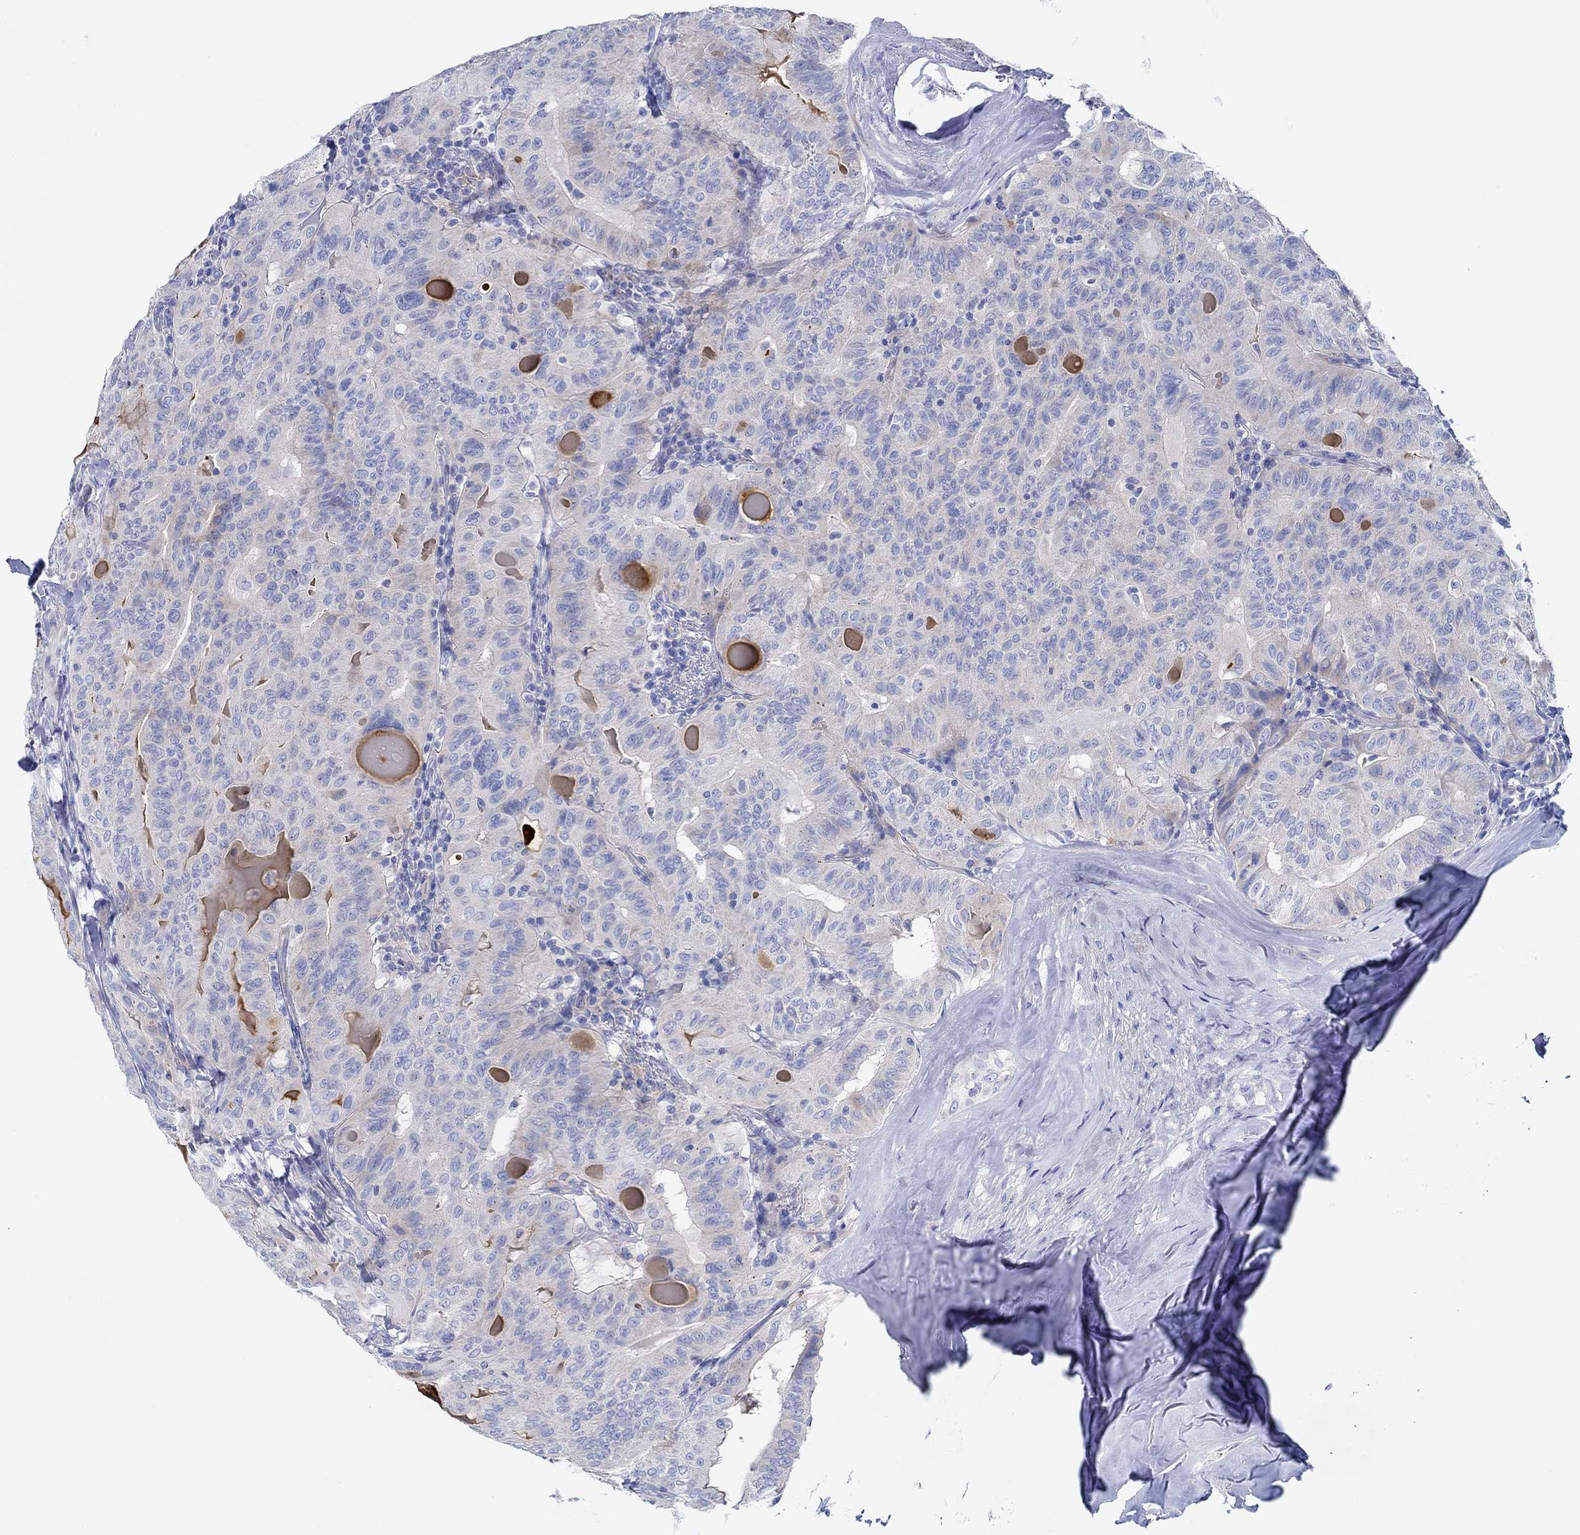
{"staining": {"intensity": "moderate", "quantity": "<25%", "location": "cytoplasmic/membranous"}, "tissue": "thyroid cancer", "cell_type": "Tumor cells", "image_type": "cancer", "snomed": [{"axis": "morphology", "description": "Papillary adenocarcinoma, NOS"}, {"axis": "topography", "description": "Thyroid gland"}], "caption": "Thyroid papillary adenocarcinoma stained with immunohistochemistry shows moderate cytoplasmic/membranous positivity in about <25% of tumor cells.", "gene": "IGFBP6", "patient": {"sex": "female", "age": 68}}